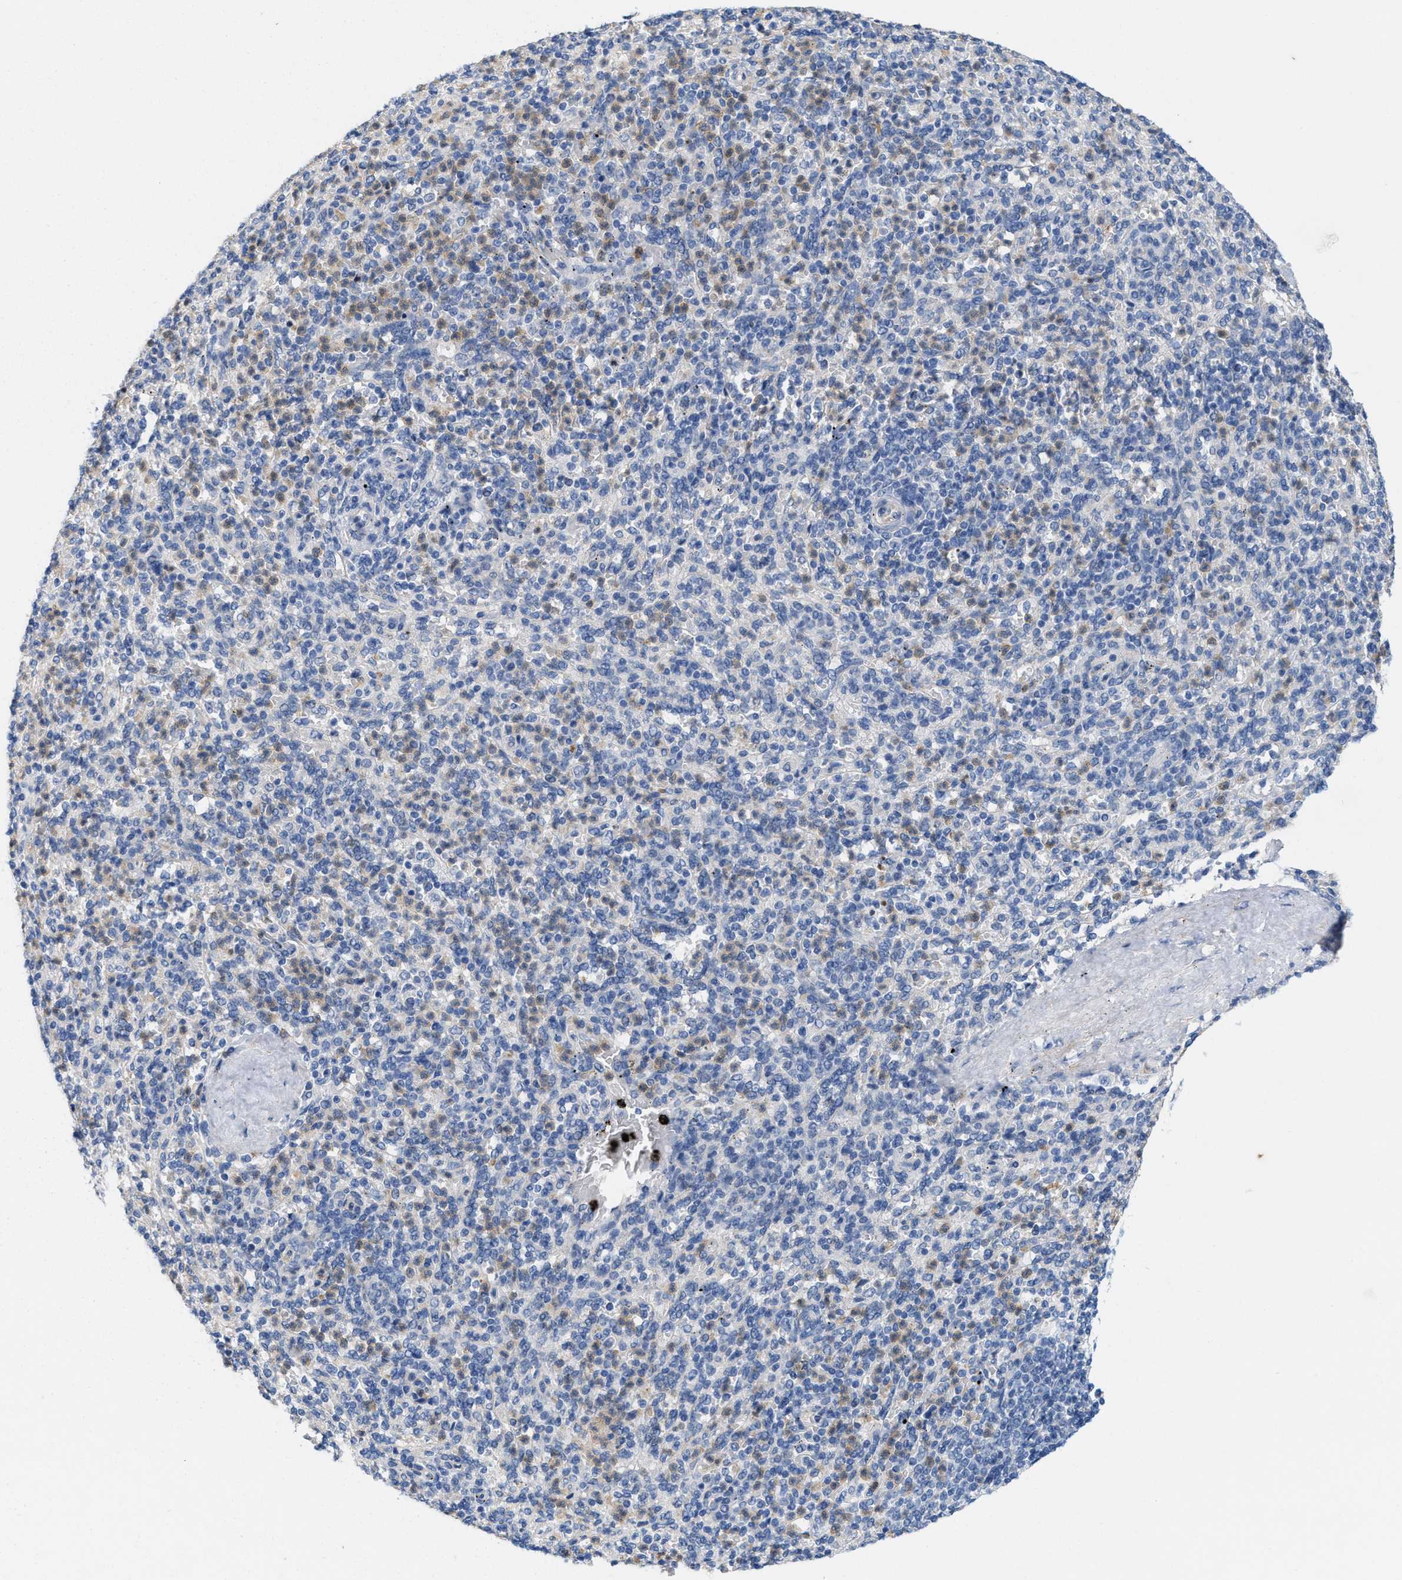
{"staining": {"intensity": "negative", "quantity": "none", "location": "none"}, "tissue": "spleen", "cell_type": "Cells in red pulp", "image_type": "normal", "snomed": [{"axis": "morphology", "description": "Normal tissue, NOS"}, {"axis": "topography", "description": "Spleen"}], "caption": "High magnification brightfield microscopy of unremarkable spleen stained with DAB (brown) and counterstained with hematoxylin (blue): cells in red pulp show no significant staining. The staining was performed using DAB (3,3'-diaminobenzidine) to visualize the protein expression in brown, while the nuclei were stained in blue with hematoxylin (Magnification: 20x).", "gene": "CPA2", "patient": {"sex": "male", "age": 36}}